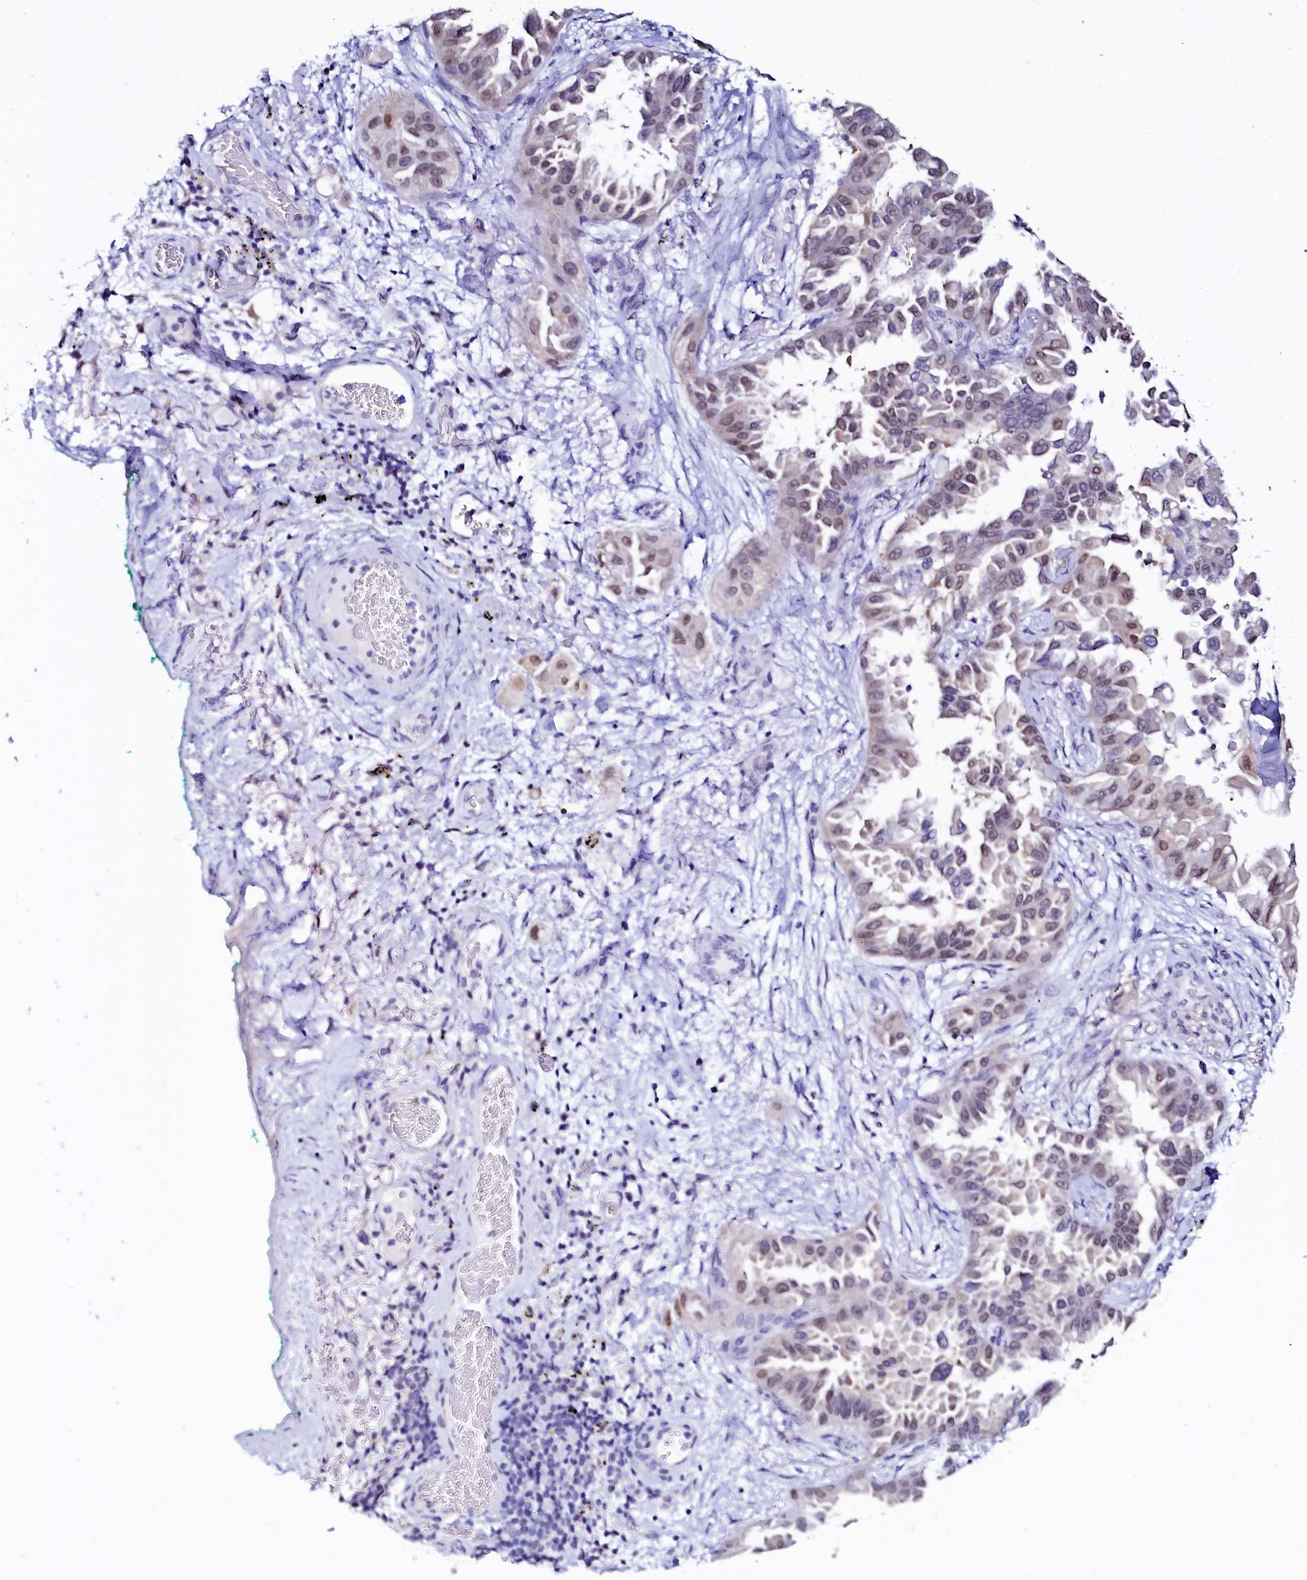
{"staining": {"intensity": "weak", "quantity": "25%-75%", "location": "nuclear"}, "tissue": "lung cancer", "cell_type": "Tumor cells", "image_type": "cancer", "snomed": [{"axis": "morphology", "description": "Adenocarcinoma, NOS"}, {"axis": "topography", "description": "Lung"}], "caption": "Immunohistochemical staining of adenocarcinoma (lung) shows low levels of weak nuclear protein staining in approximately 25%-75% of tumor cells. Immunohistochemistry stains the protein in brown and the nuclei are stained blue.", "gene": "SORD", "patient": {"sex": "female", "age": 67}}